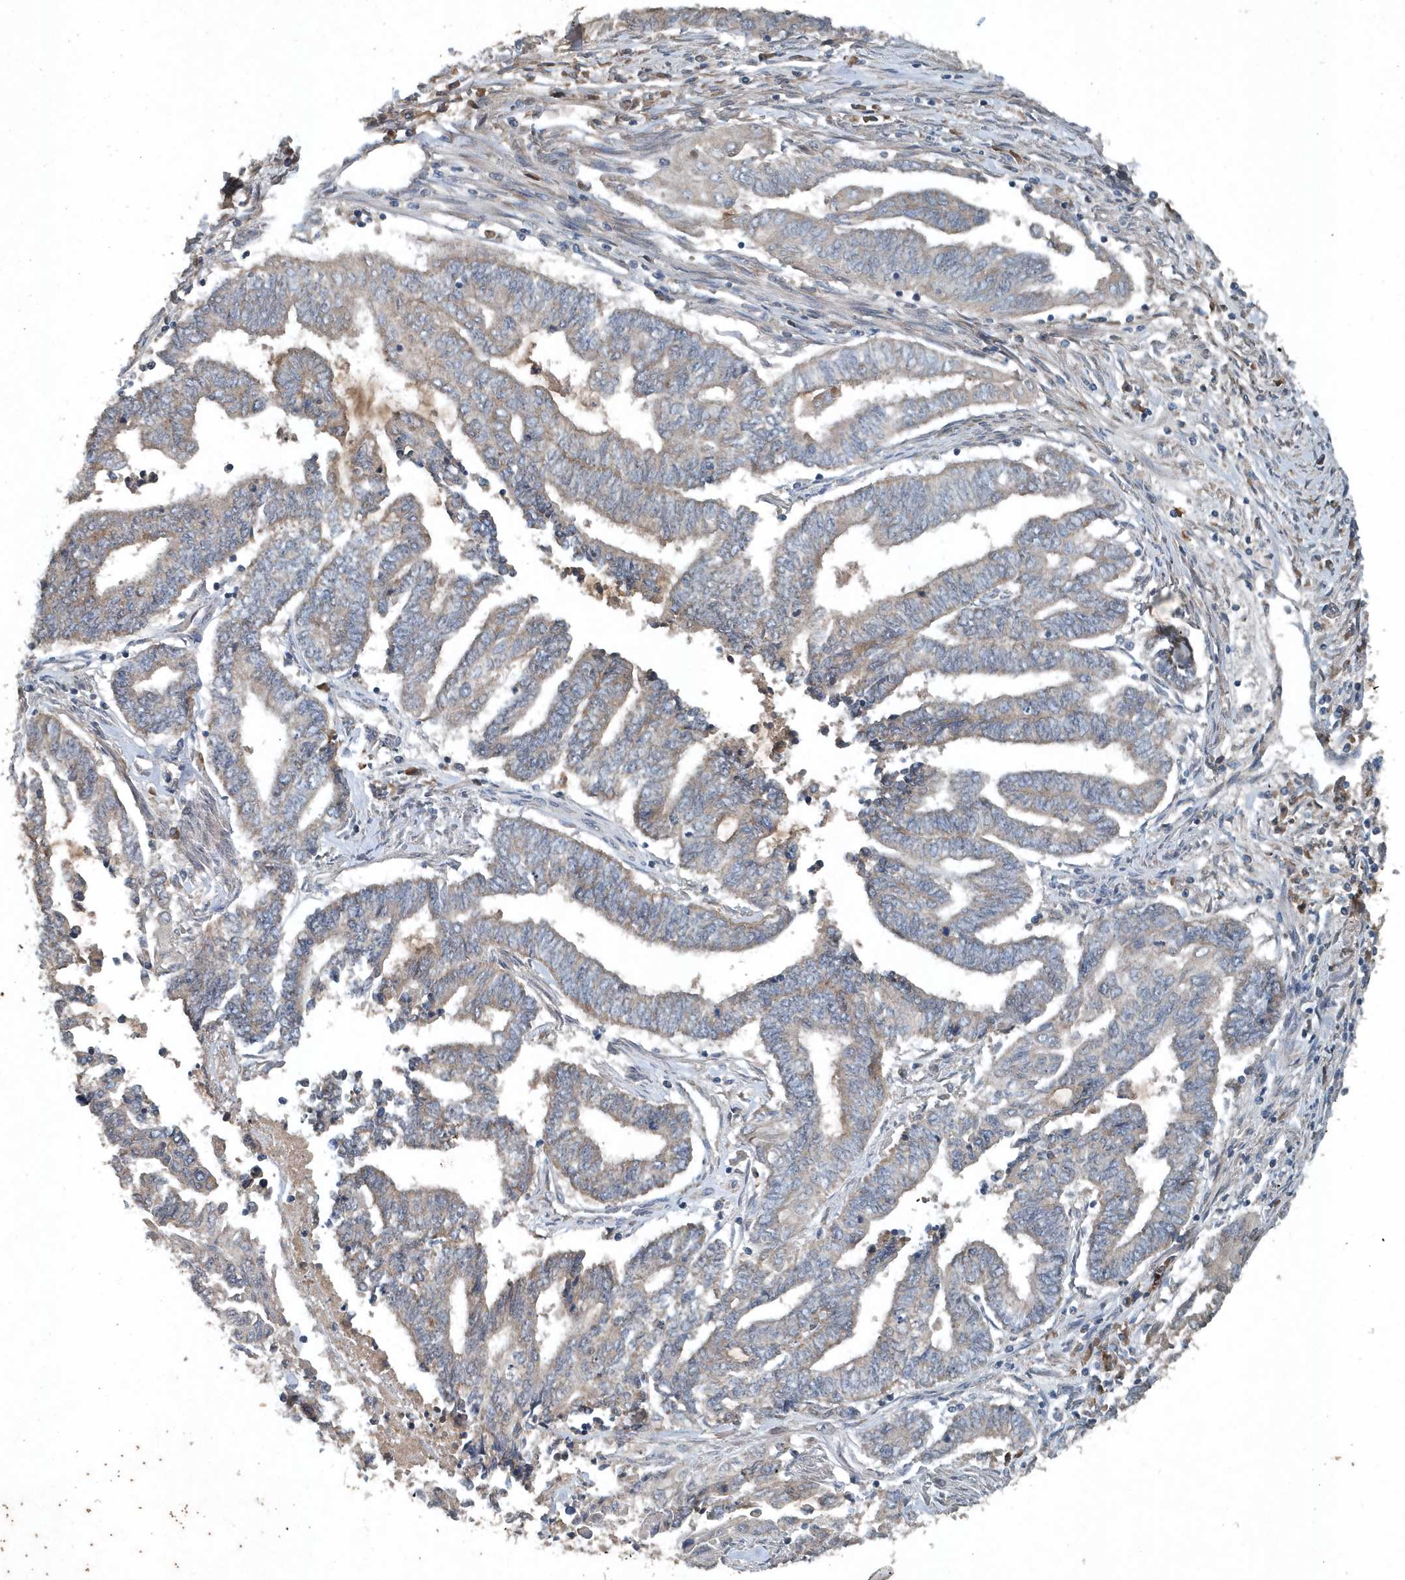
{"staining": {"intensity": "negative", "quantity": "none", "location": "none"}, "tissue": "endometrial cancer", "cell_type": "Tumor cells", "image_type": "cancer", "snomed": [{"axis": "morphology", "description": "Adenocarcinoma, NOS"}, {"axis": "topography", "description": "Uterus"}, {"axis": "topography", "description": "Endometrium"}], "caption": "A histopathology image of human endometrial cancer (adenocarcinoma) is negative for staining in tumor cells.", "gene": "SCFD2", "patient": {"sex": "female", "age": 70}}